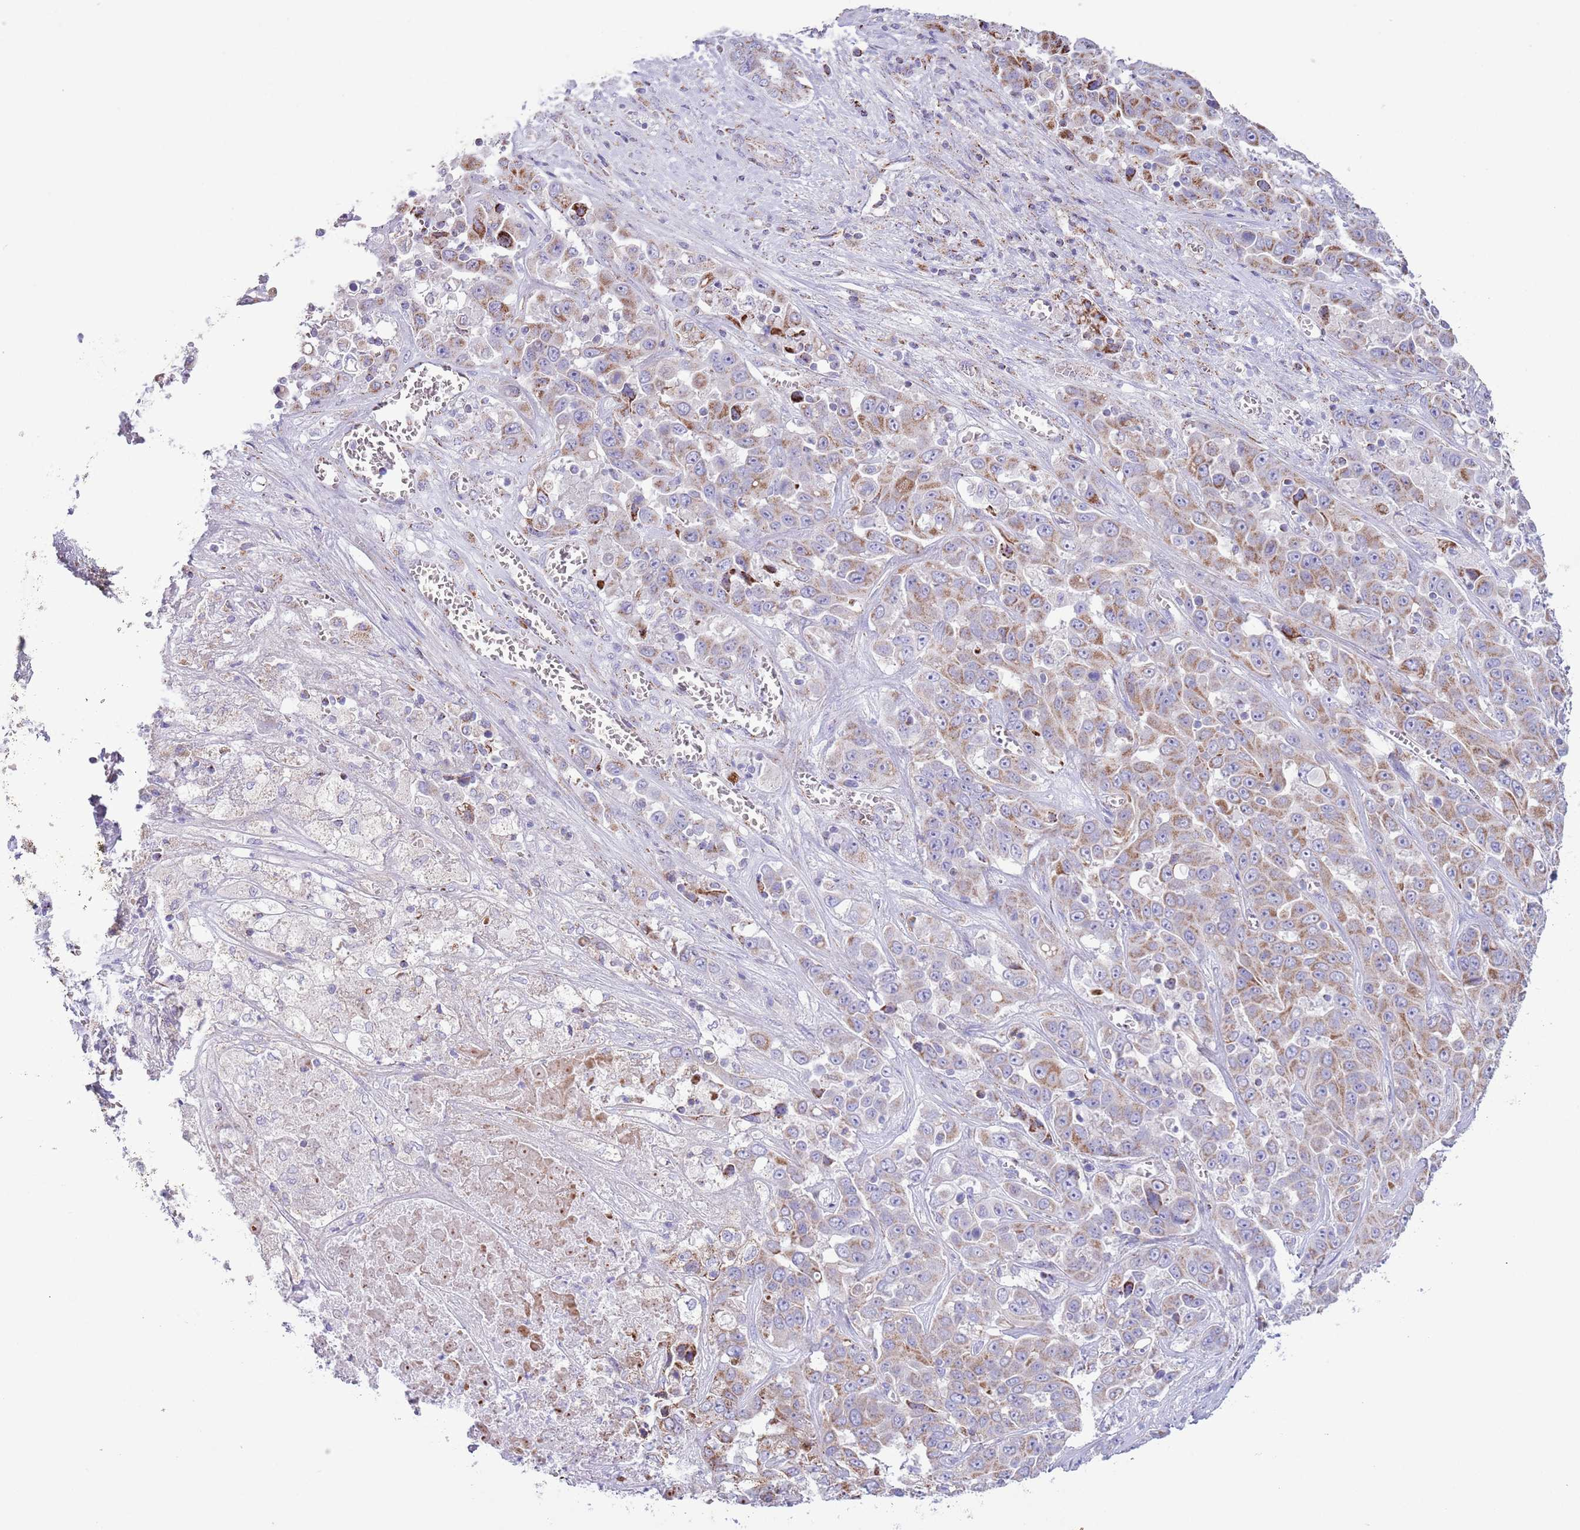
{"staining": {"intensity": "moderate", "quantity": "25%-75%", "location": "cytoplasmic/membranous"}, "tissue": "liver cancer", "cell_type": "Tumor cells", "image_type": "cancer", "snomed": [{"axis": "morphology", "description": "Cholangiocarcinoma"}, {"axis": "topography", "description": "Liver"}], "caption": "The micrograph demonstrates a brown stain indicating the presence of a protein in the cytoplasmic/membranous of tumor cells in liver cancer (cholangiocarcinoma).", "gene": "ATP6V1B1", "patient": {"sex": "female", "age": 52}}